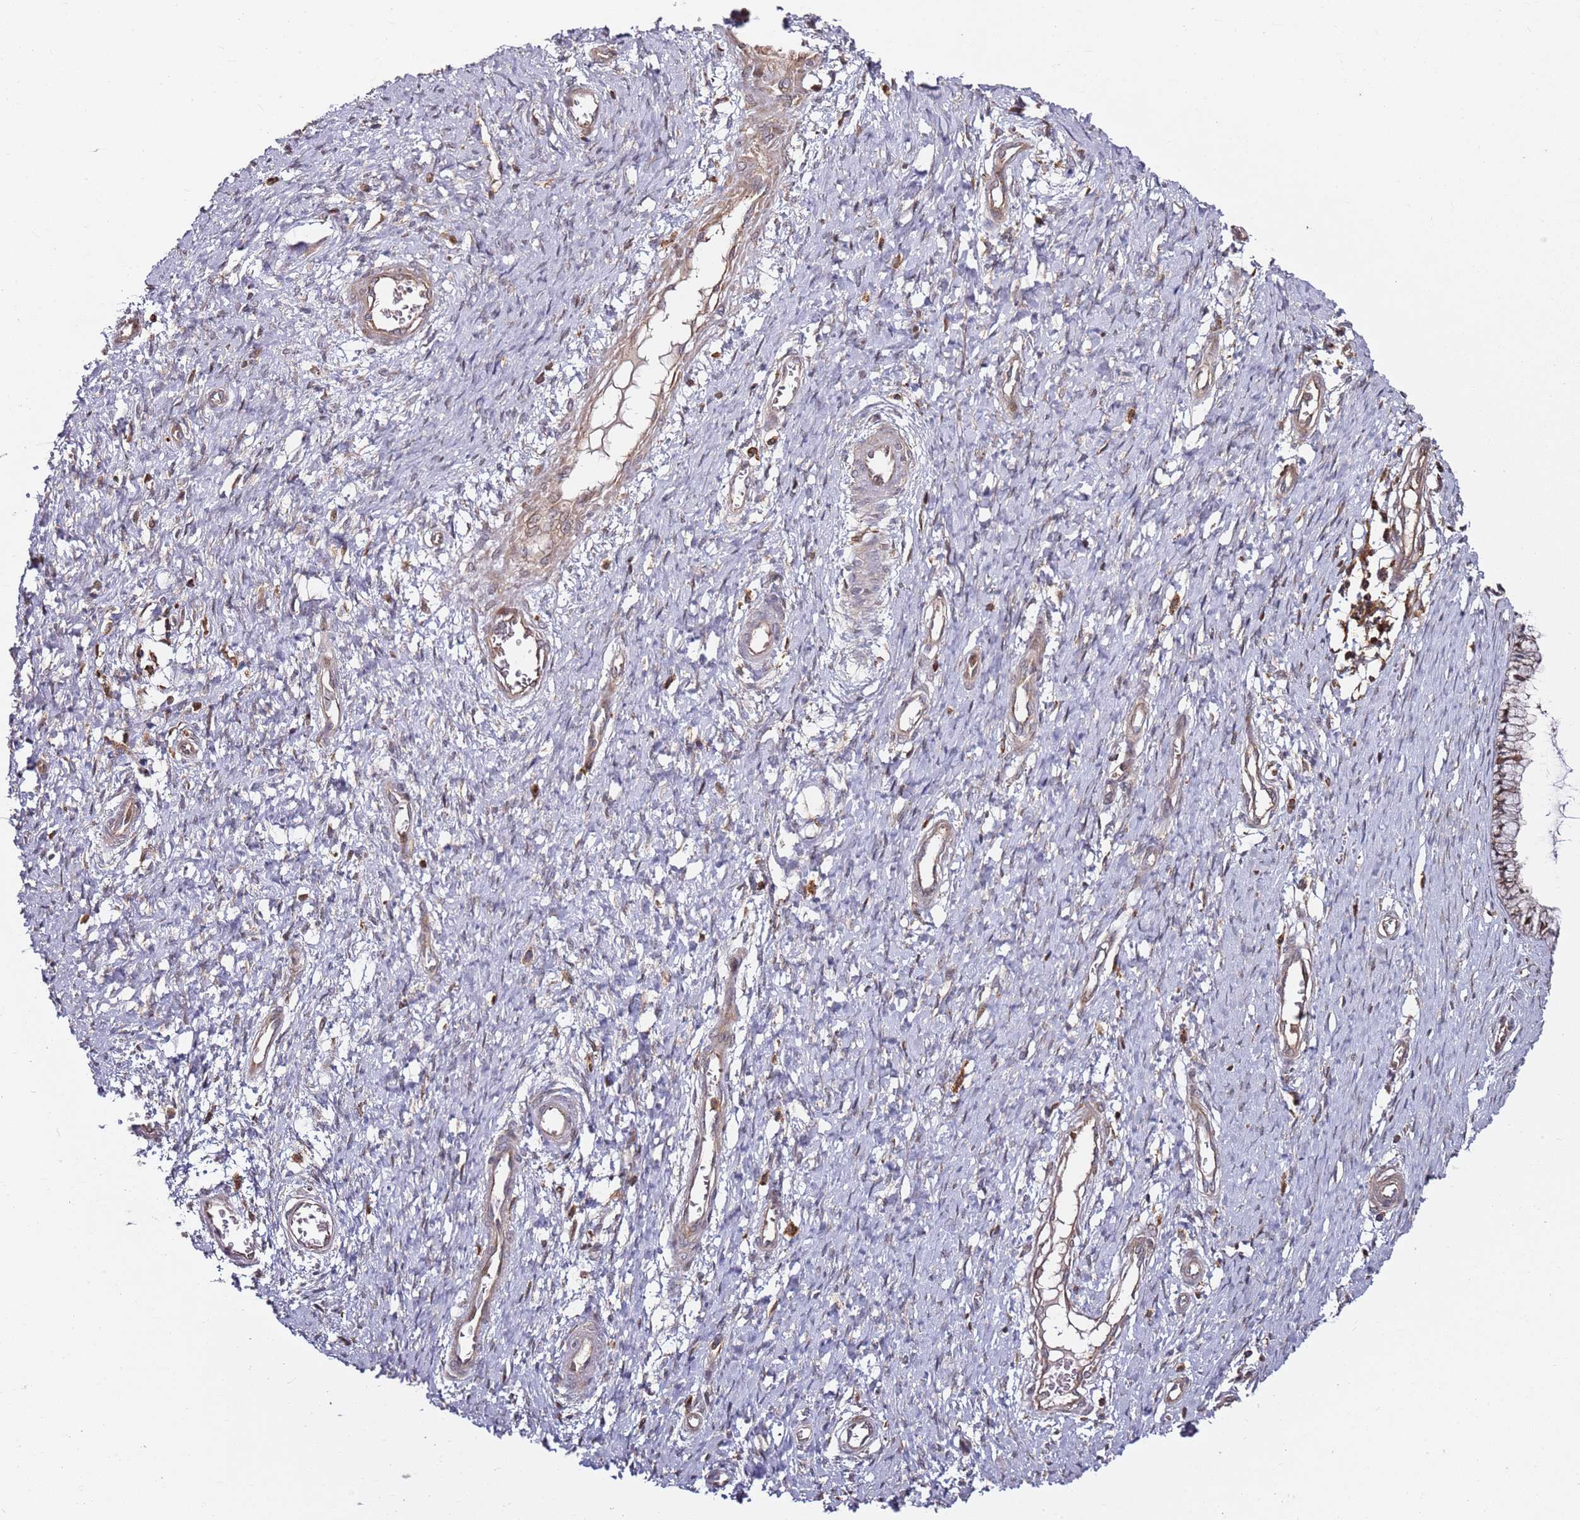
{"staining": {"intensity": "weak", "quantity": ">75%", "location": "nuclear"}, "tissue": "cervix", "cell_type": "Glandular cells", "image_type": "normal", "snomed": [{"axis": "morphology", "description": "Normal tissue, NOS"}, {"axis": "topography", "description": "Cervix"}], "caption": "IHC image of benign cervix: cervix stained using immunohistochemistry displays low levels of weak protein expression localized specifically in the nuclear of glandular cells, appearing as a nuclear brown color.", "gene": "PRMT7", "patient": {"sex": "female", "age": 55}}